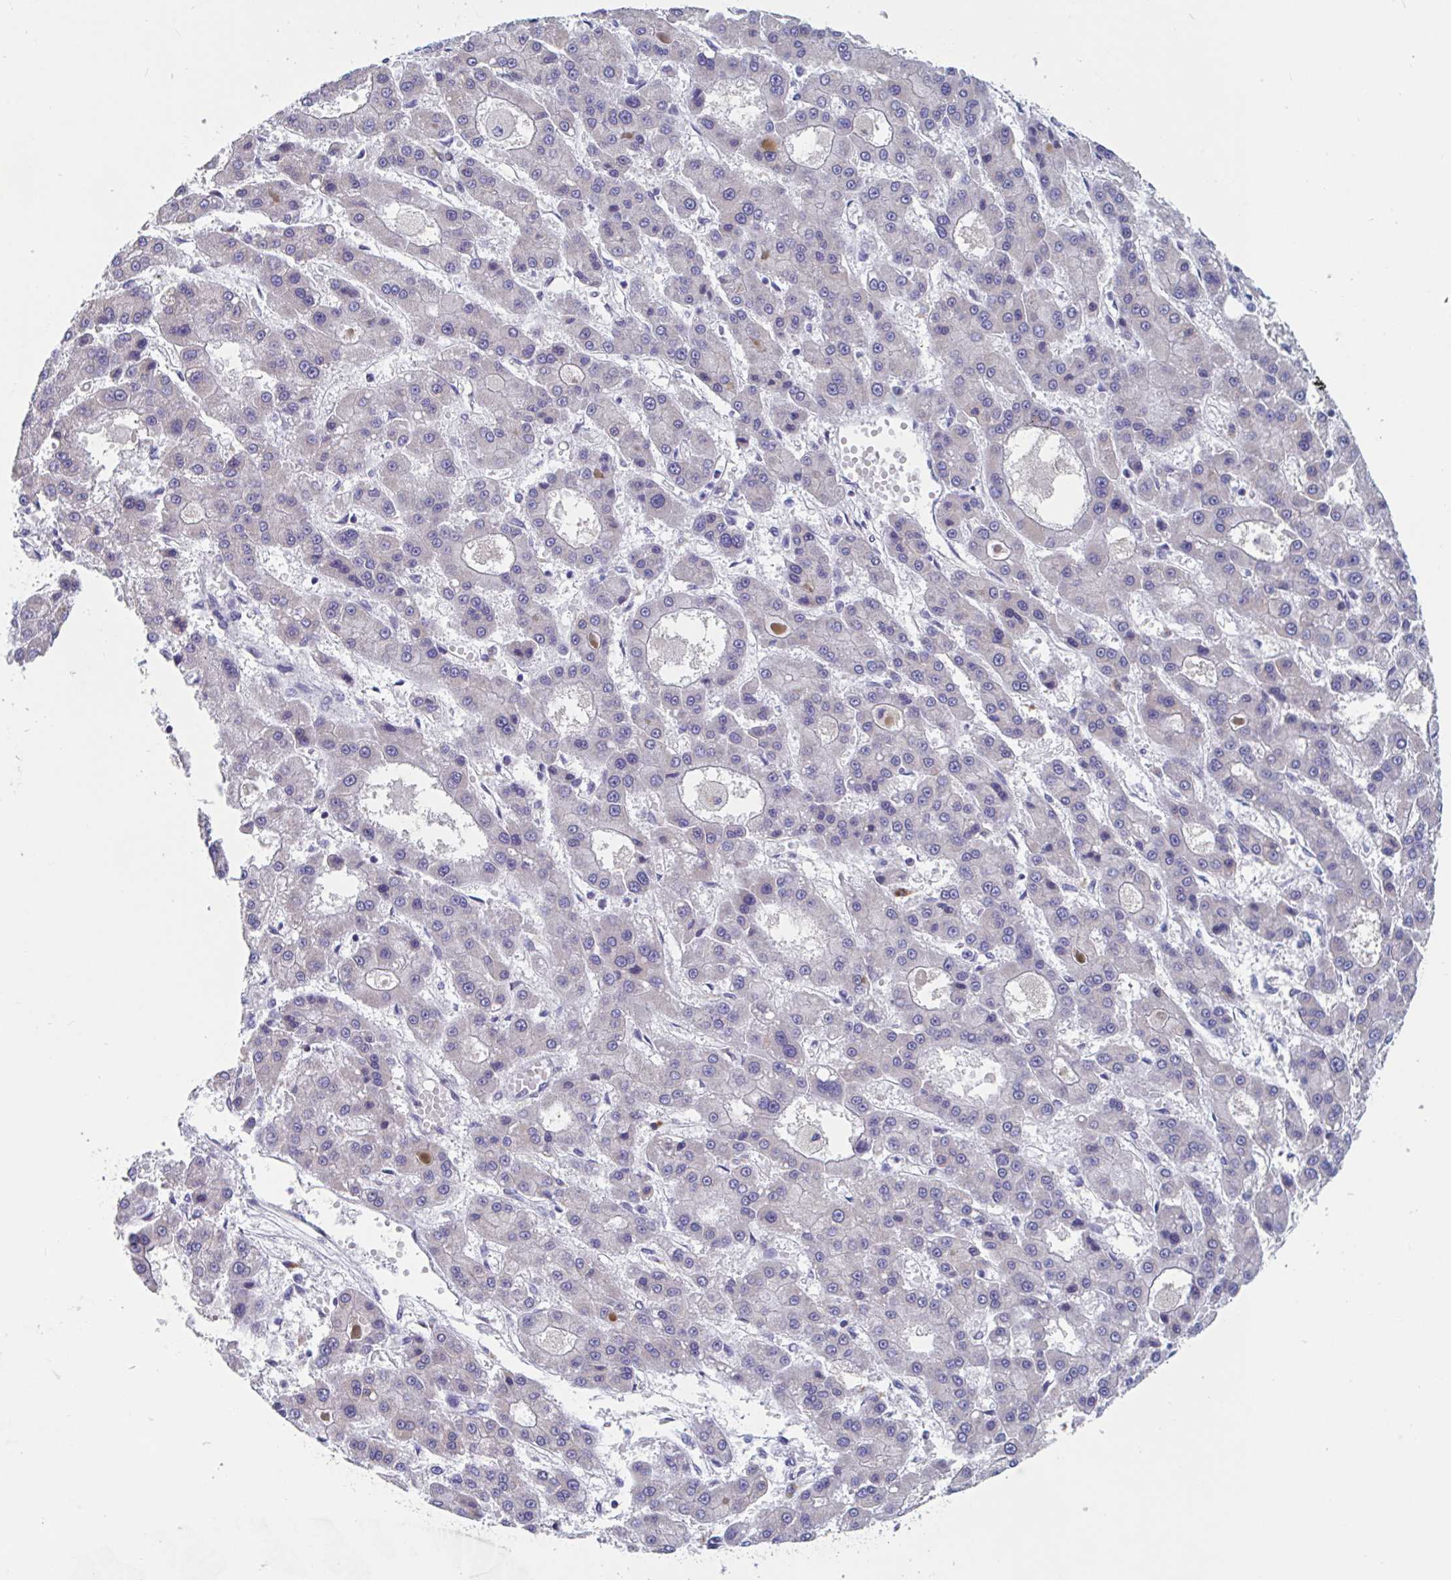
{"staining": {"intensity": "negative", "quantity": "none", "location": "none"}, "tissue": "liver cancer", "cell_type": "Tumor cells", "image_type": "cancer", "snomed": [{"axis": "morphology", "description": "Carcinoma, Hepatocellular, NOS"}, {"axis": "topography", "description": "Liver"}], "caption": "Protein analysis of liver cancer shows no significant staining in tumor cells. The staining is performed using DAB (3,3'-diaminobenzidine) brown chromogen with nuclei counter-stained in using hematoxylin.", "gene": "UNKL", "patient": {"sex": "male", "age": 70}}